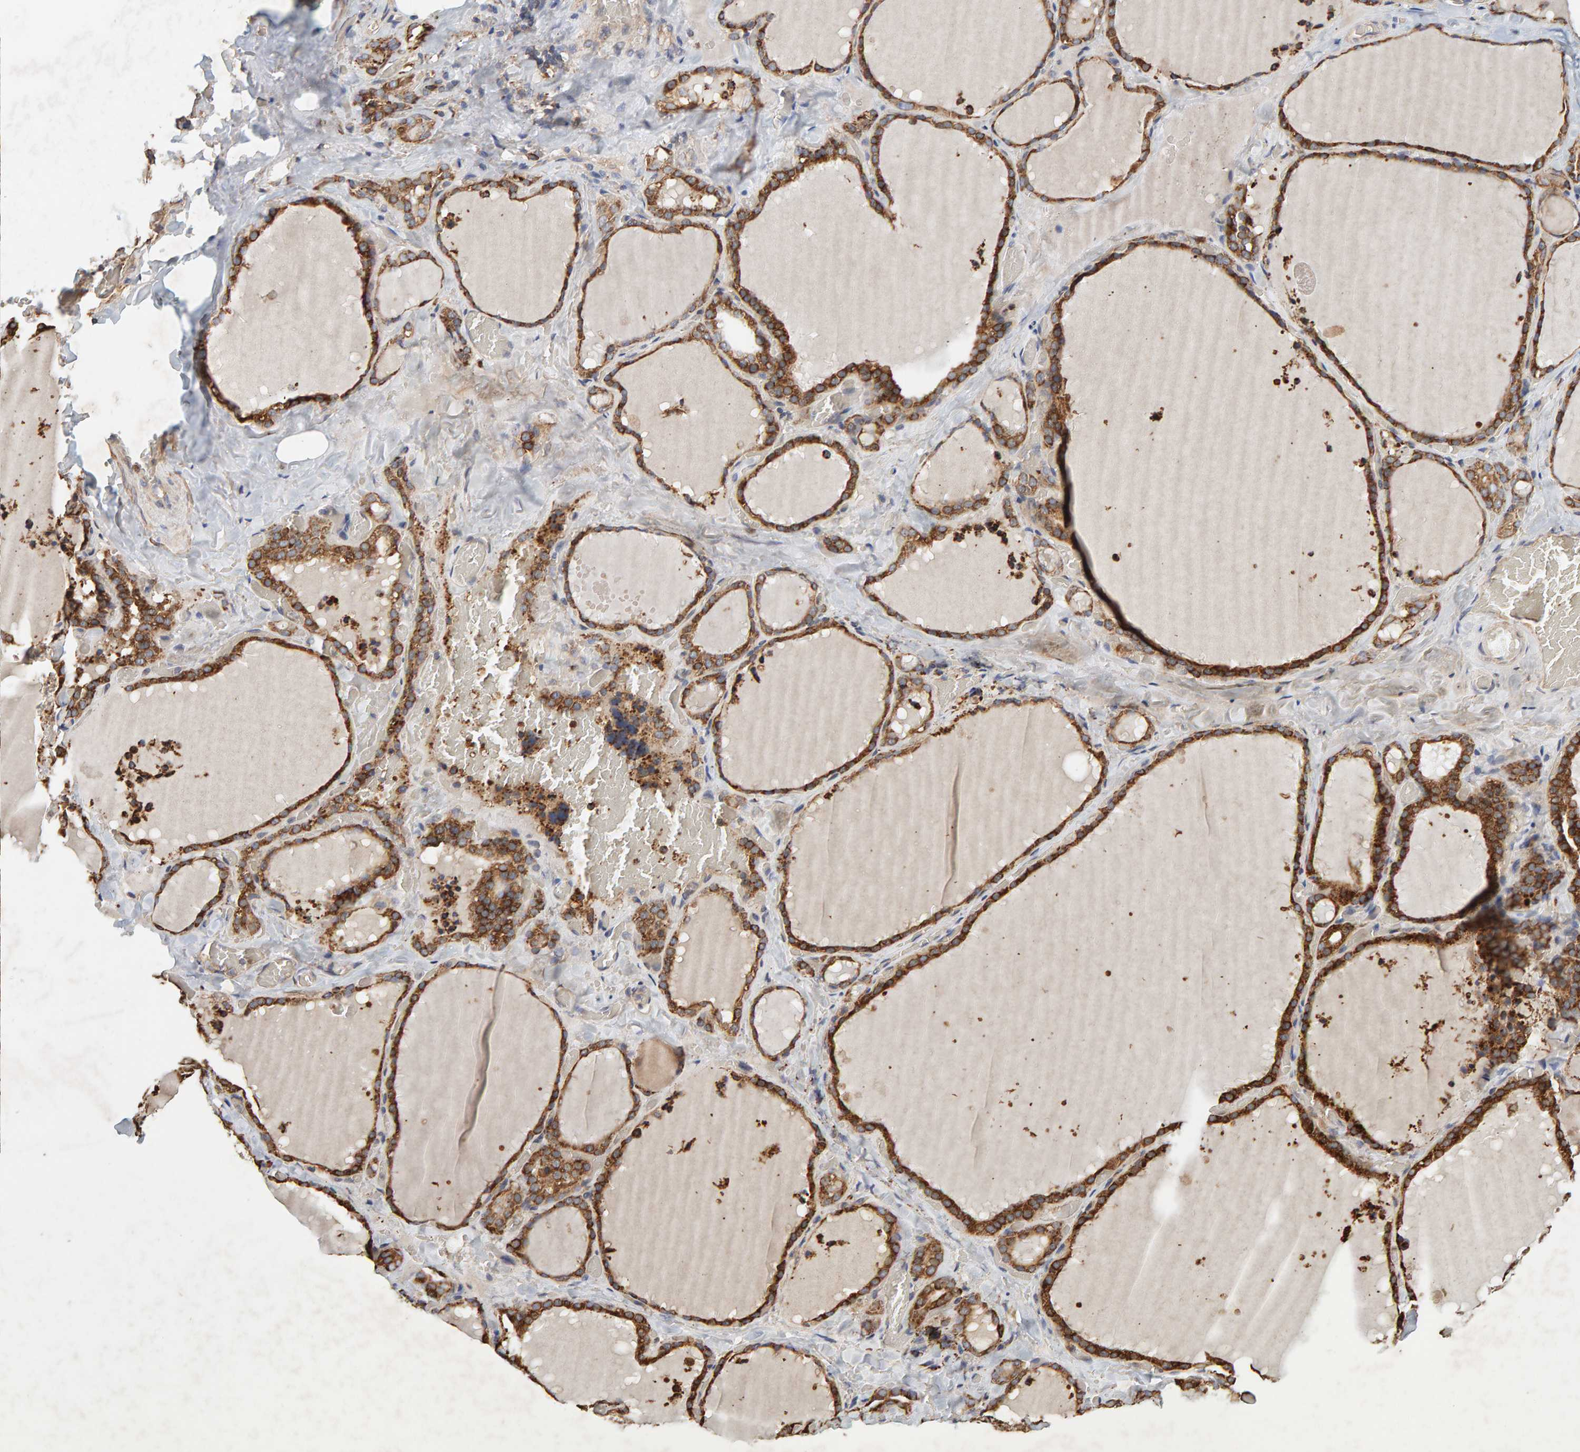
{"staining": {"intensity": "strong", "quantity": ">75%", "location": "cytoplasmic/membranous"}, "tissue": "thyroid gland", "cell_type": "Glandular cells", "image_type": "normal", "snomed": [{"axis": "morphology", "description": "Normal tissue, NOS"}, {"axis": "topography", "description": "Thyroid gland"}], "caption": "Protein staining displays strong cytoplasmic/membranous expression in approximately >75% of glandular cells in unremarkable thyroid gland.", "gene": "PLA2G3", "patient": {"sex": "female", "age": 22}}